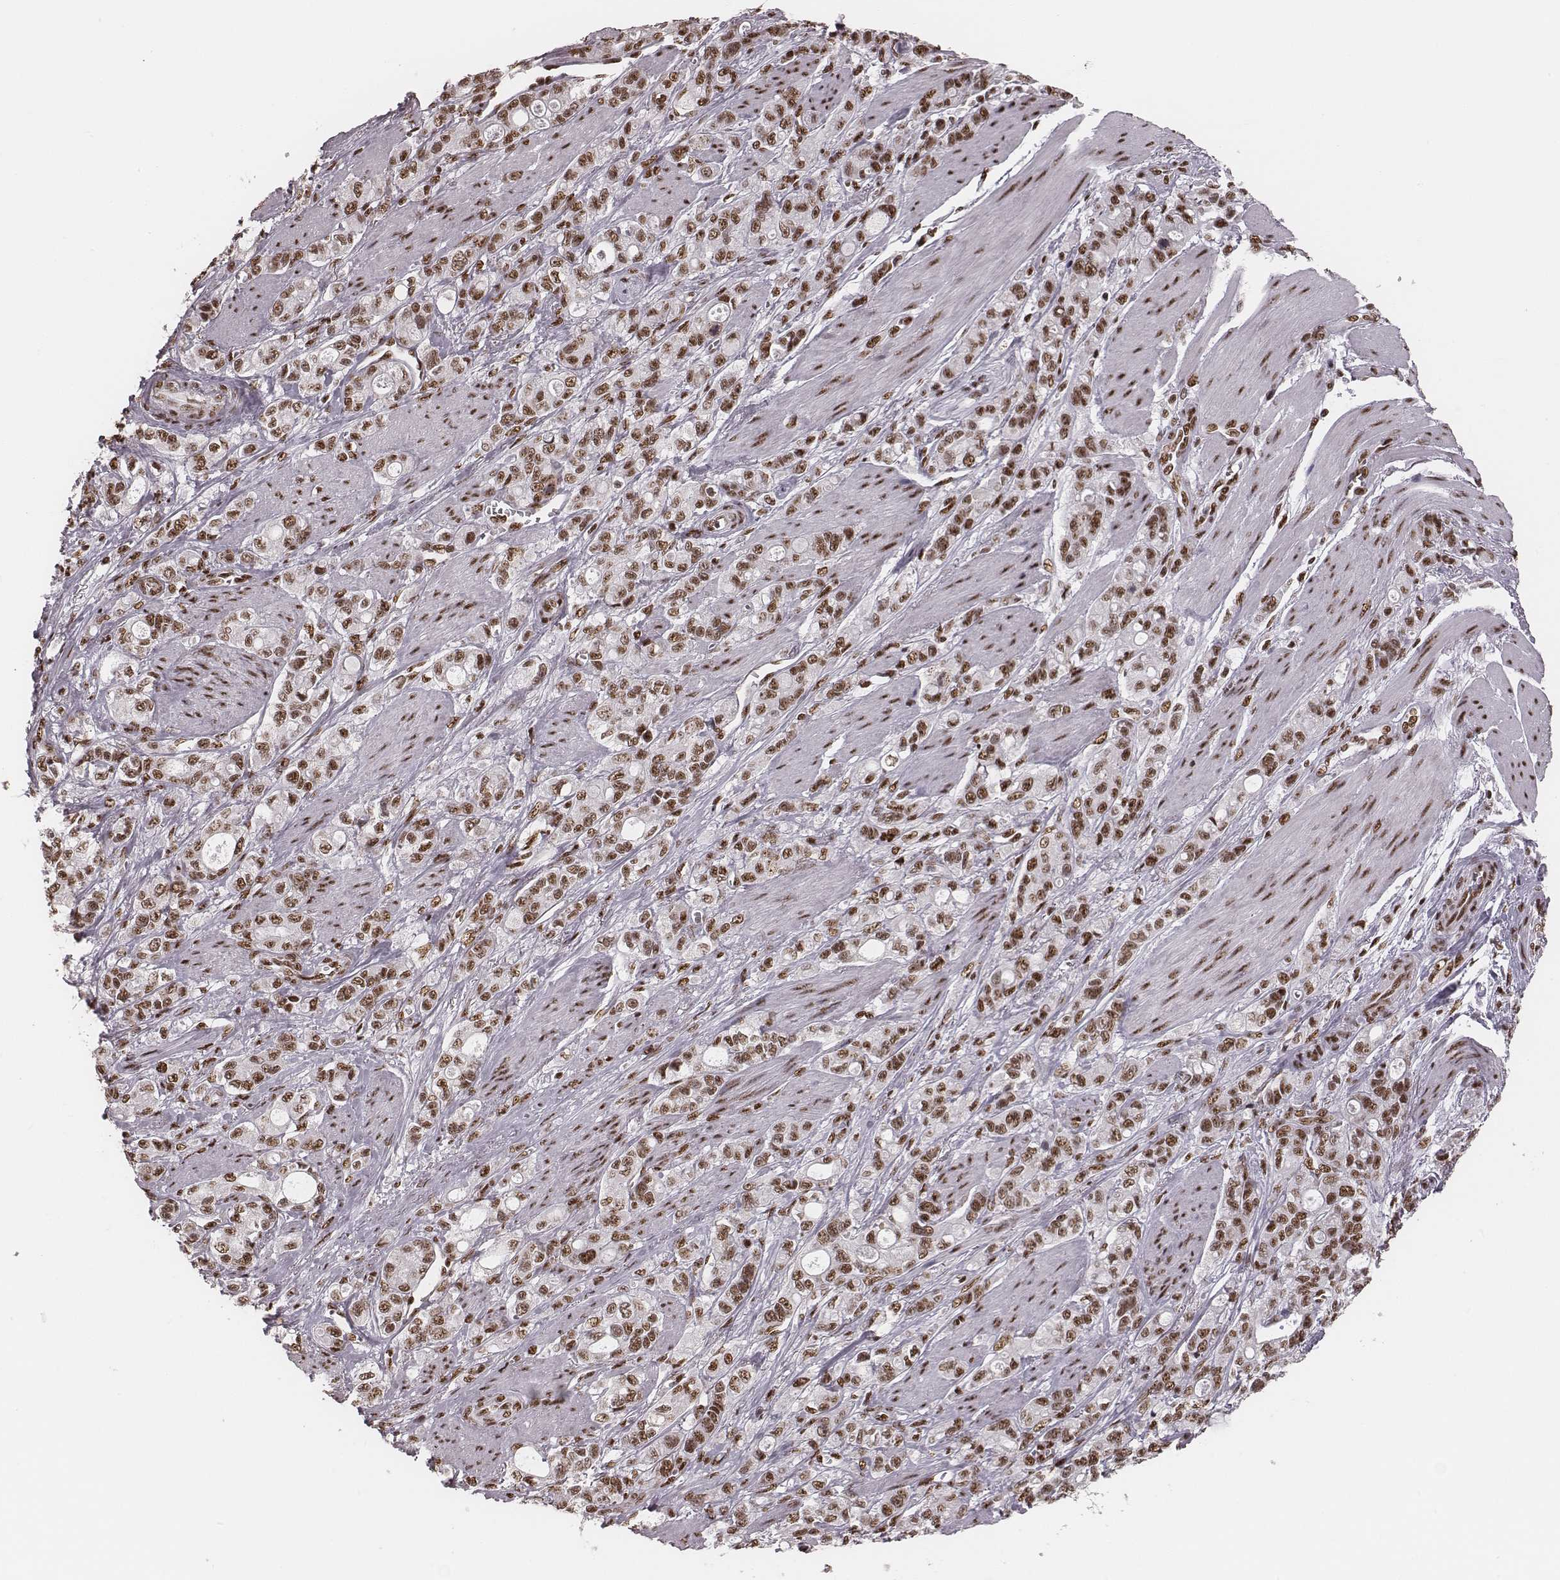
{"staining": {"intensity": "moderate", "quantity": ">75%", "location": "nuclear"}, "tissue": "stomach cancer", "cell_type": "Tumor cells", "image_type": "cancer", "snomed": [{"axis": "morphology", "description": "Adenocarcinoma, NOS"}, {"axis": "topography", "description": "Stomach"}], "caption": "A micrograph showing moderate nuclear staining in about >75% of tumor cells in stomach adenocarcinoma, as visualized by brown immunohistochemical staining.", "gene": "LUC7L", "patient": {"sex": "male", "age": 63}}